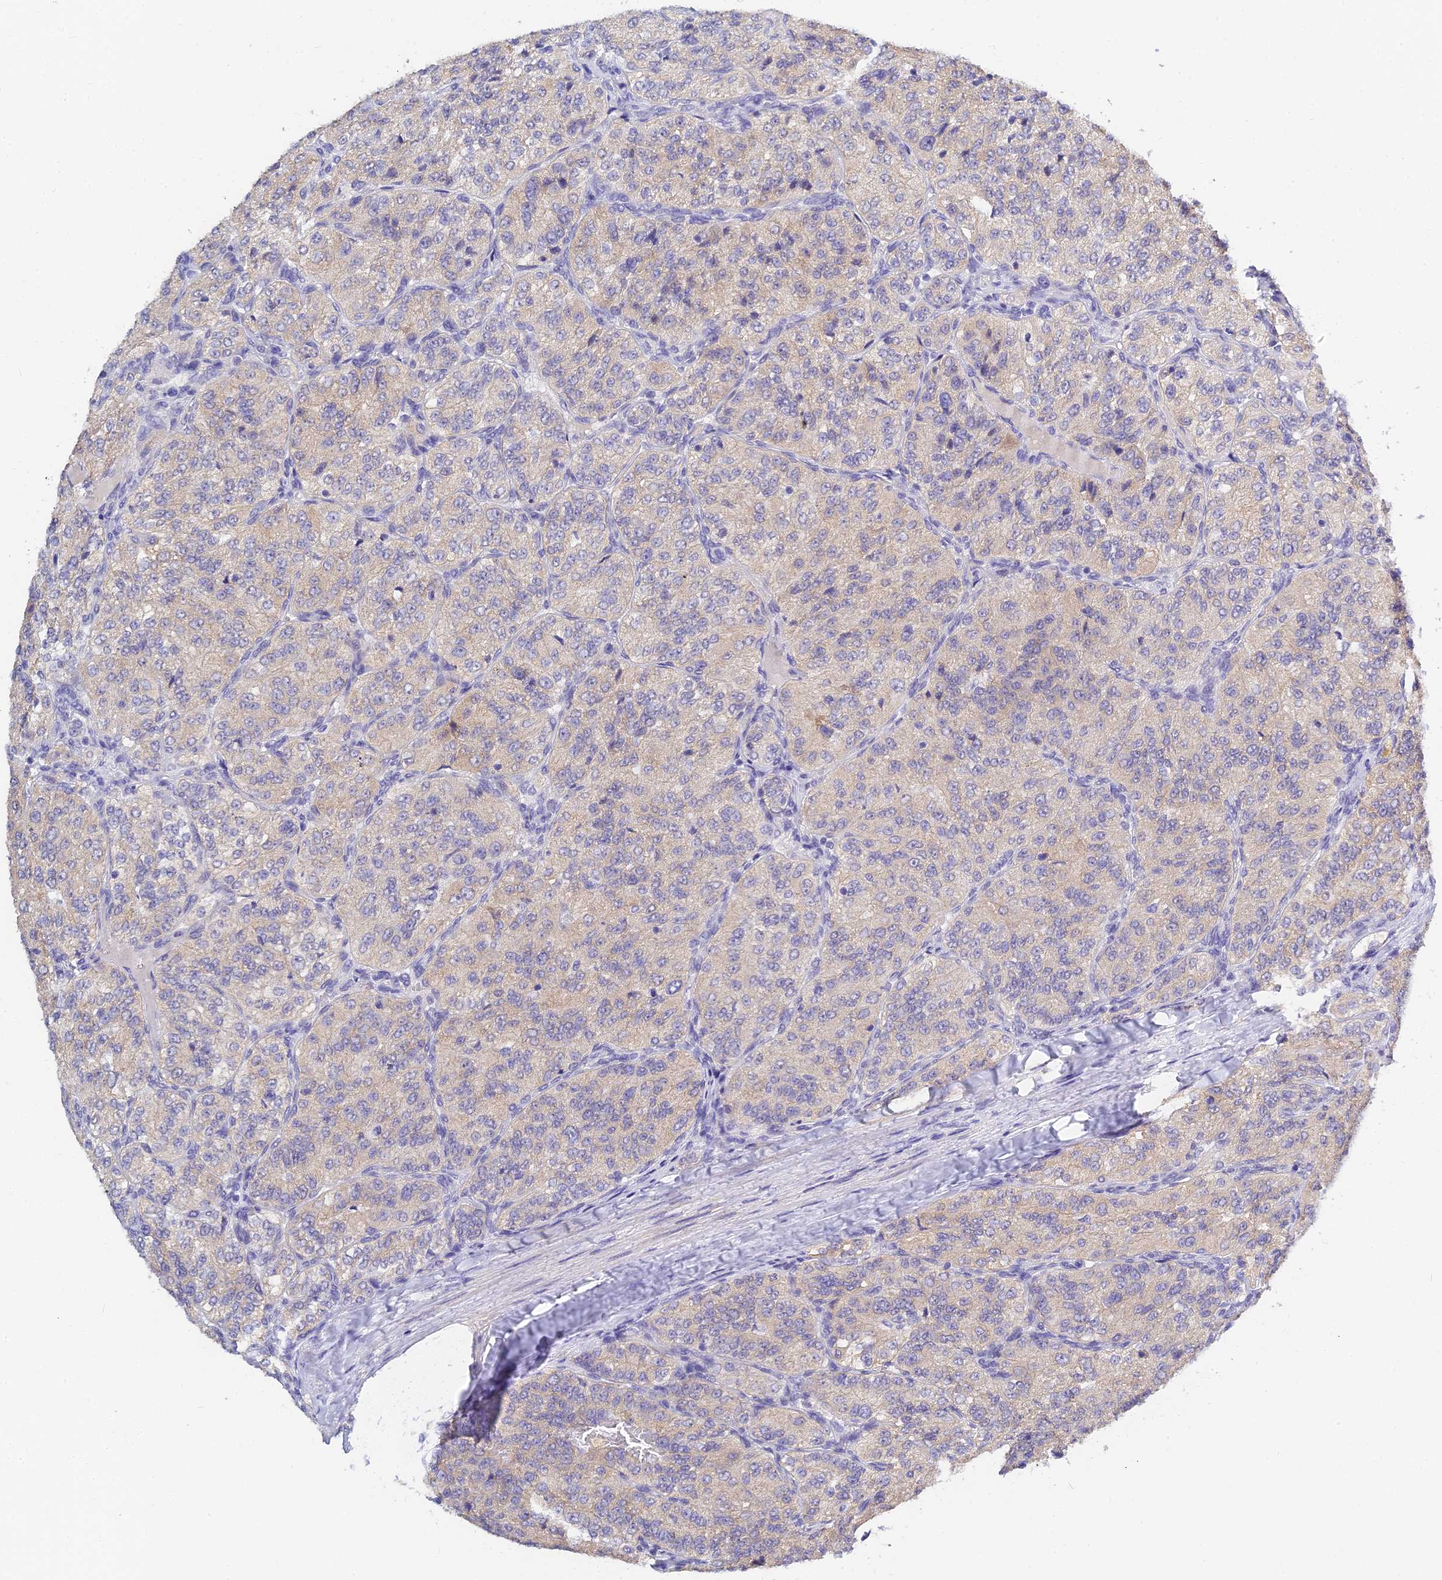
{"staining": {"intensity": "weak", "quantity": "<25%", "location": "cytoplasmic/membranous"}, "tissue": "renal cancer", "cell_type": "Tumor cells", "image_type": "cancer", "snomed": [{"axis": "morphology", "description": "Adenocarcinoma, NOS"}, {"axis": "topography", "description": "Kidney"}], "caption": "Renal cancer (adenocarcinoma) was stained to show a protein in brown. There is no significant staining in tumor cells.", "gene": "HOXB1", "patient": {"sex": "female", "age": 63}}